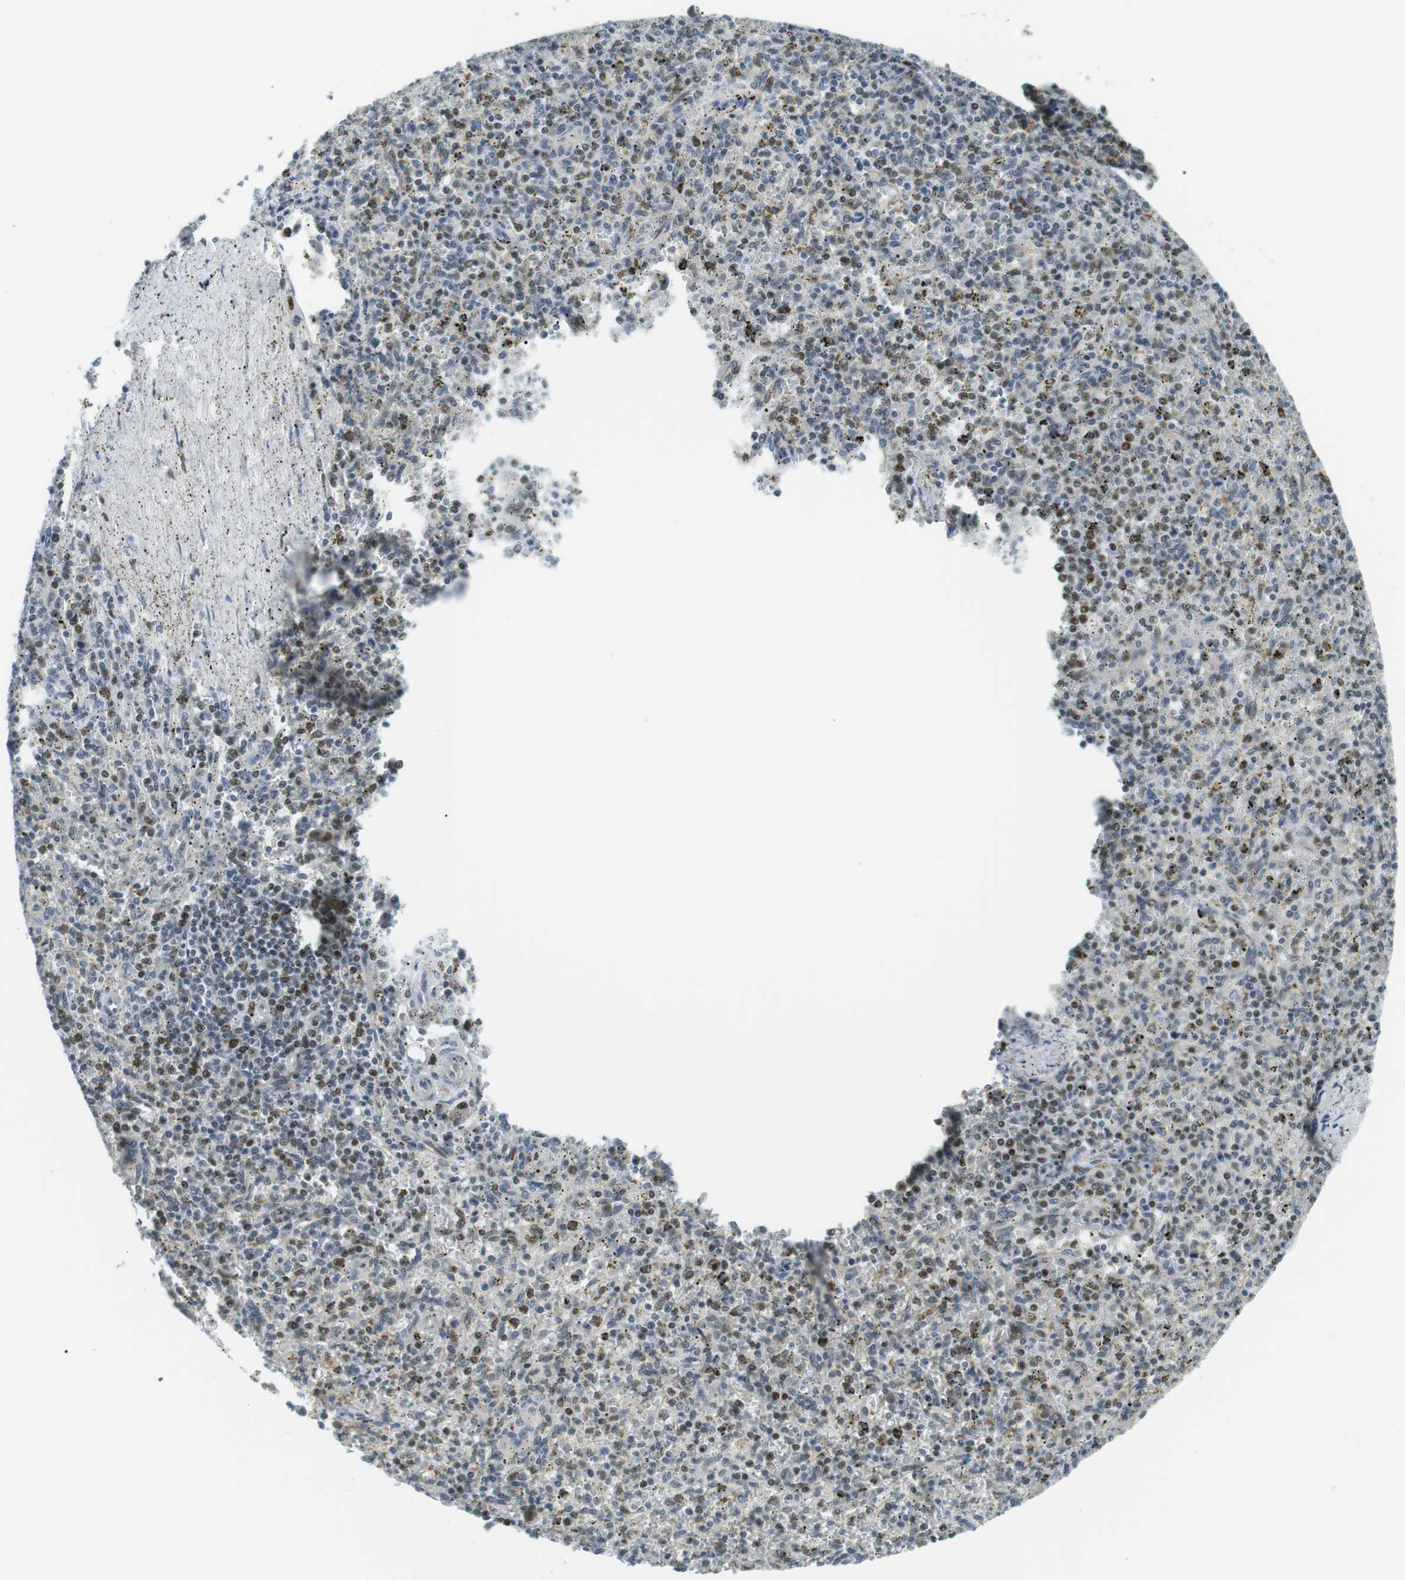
{"staining": {"intensity": "moderate", "quantity": "25%-75%", "location": "nuclear"}, "tissue": "spleen", "cell_type": "Cells in red pulp", "image_type": "normal", "snomed": [{"axis": "morphology", "description": "Normal tissue, NOS"}, {"axis": "topography", "description": "Spleen"}], "caption": "A high-resolution histopathology image shows immunohistochemistry staining of unremarkable spleen, which demonstrates moderate nuclear expression in about 25%-75% of cells in red pulp.", "gene": "PJA1", "patient": {"sex": "male", "age": 72}}